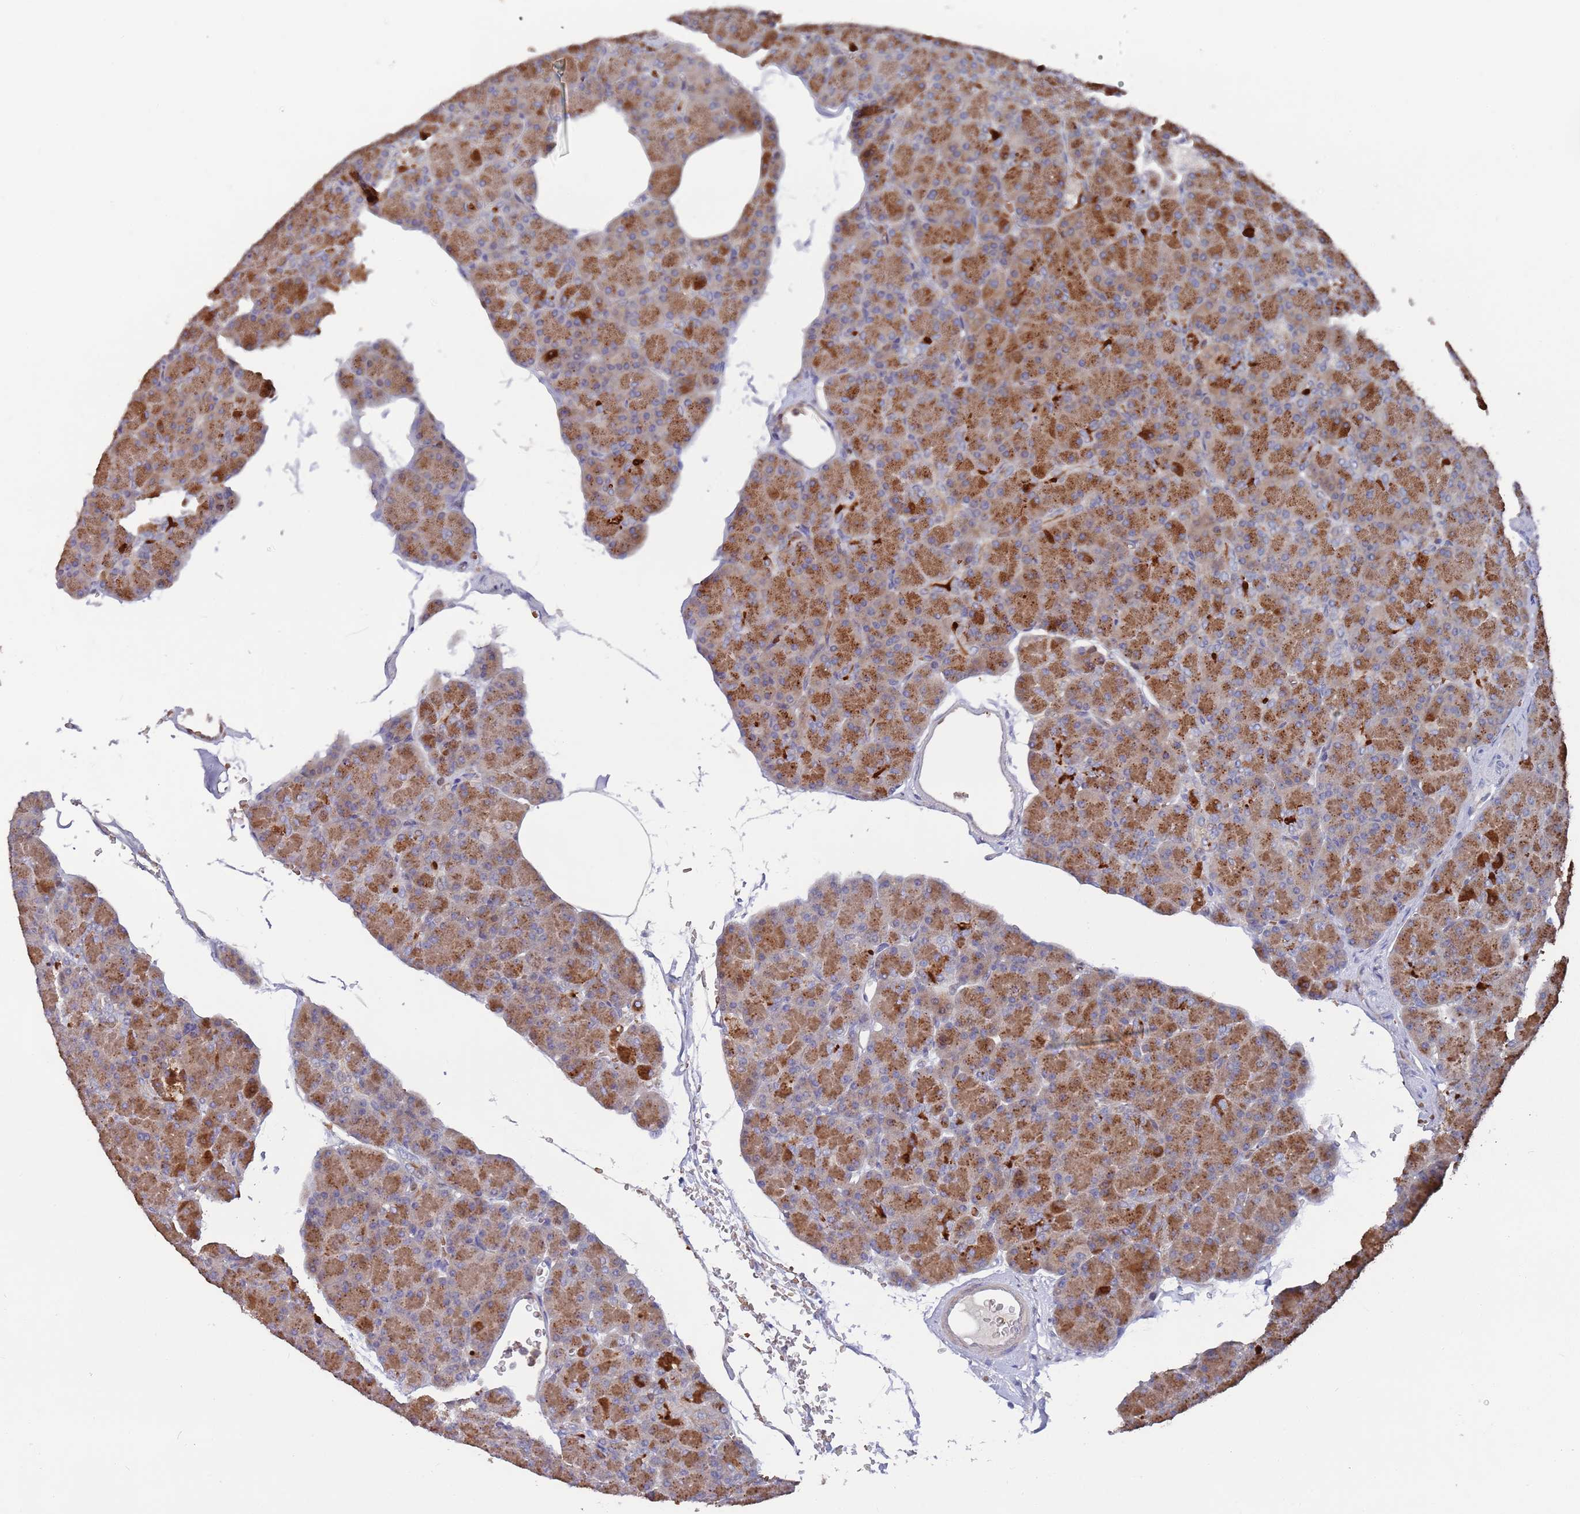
{"staining": {"intensity": "strong", "quantity": ">75%", "location": "cytoplasmic/membranous"}, "tissue": "pancreas", "cell_type": "Exocrine glandular cells", "image_type": "normal", "snomed": [{"axis": "morphology", "description": "Normal tissue, NOS"}, {"axis": "topography", "description": "Pancreas"}], "caption": "The photomicrograph shows immunohistochemical staining of benign pancreas. There is strong cytoplasmic/membranous staining is appreciated in about >75% of exocrine glandular cells.", "gene": "LACC1", "patient": {"sex": "female", "age": 43}}